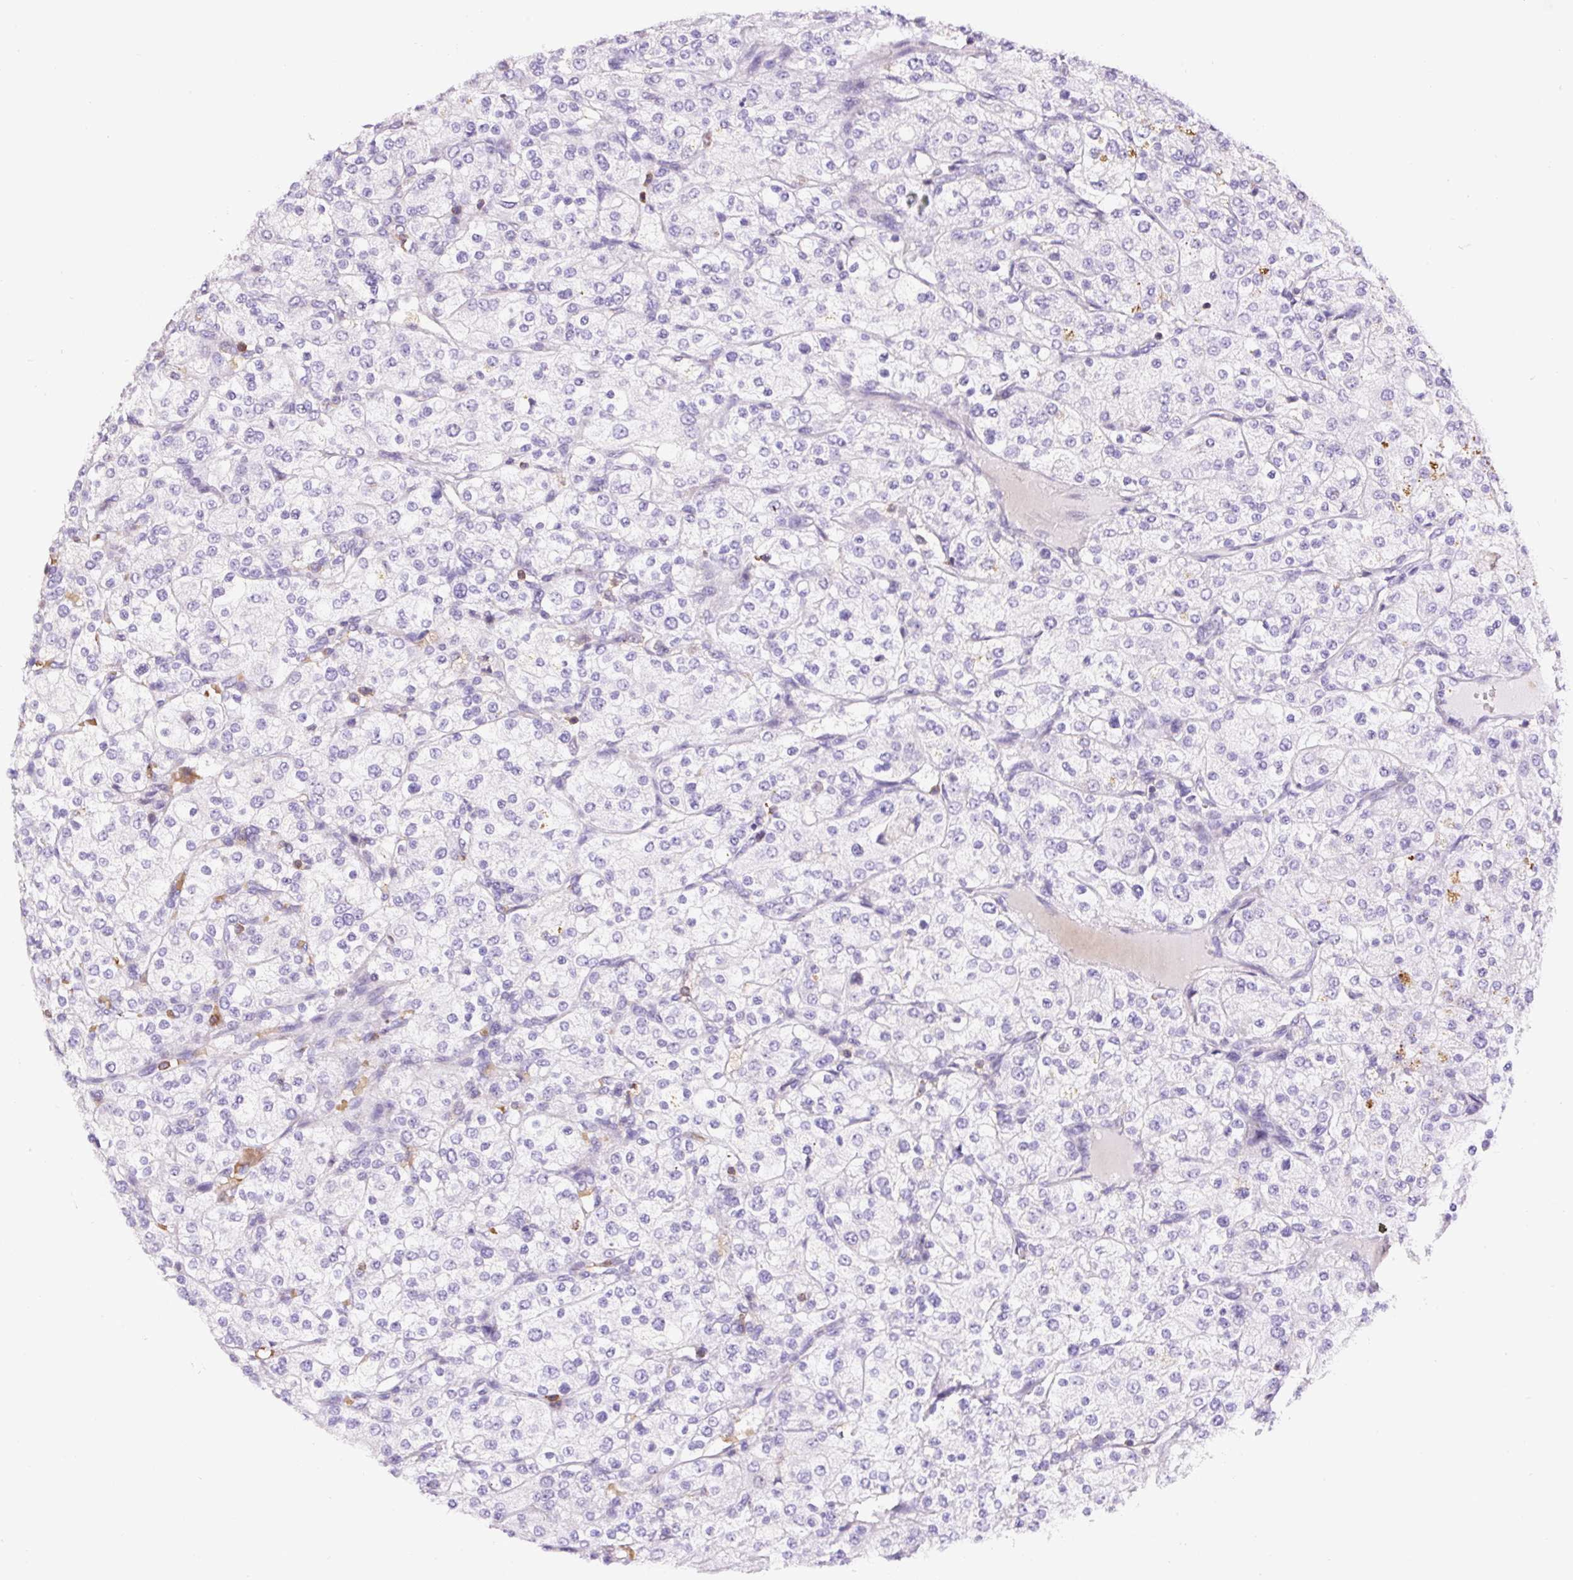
{"staining": {"intensity": "negative", "quantity": "none", "location": "none"}, "tissue": "renal cancer", "cell_type": "Tumor cells", "image_type": "cancer", "snomed": [{"axis": "morphology", "description": "Adenocarcinoma, NOS"}, {"axis": "topography", "description": "Kidney"}], "caption": "Protein analysis of renal cancer shows no significant positivity in tumor cells.", "gene": "FAM228B", "patient": {"sex": "male", "age": 80}}